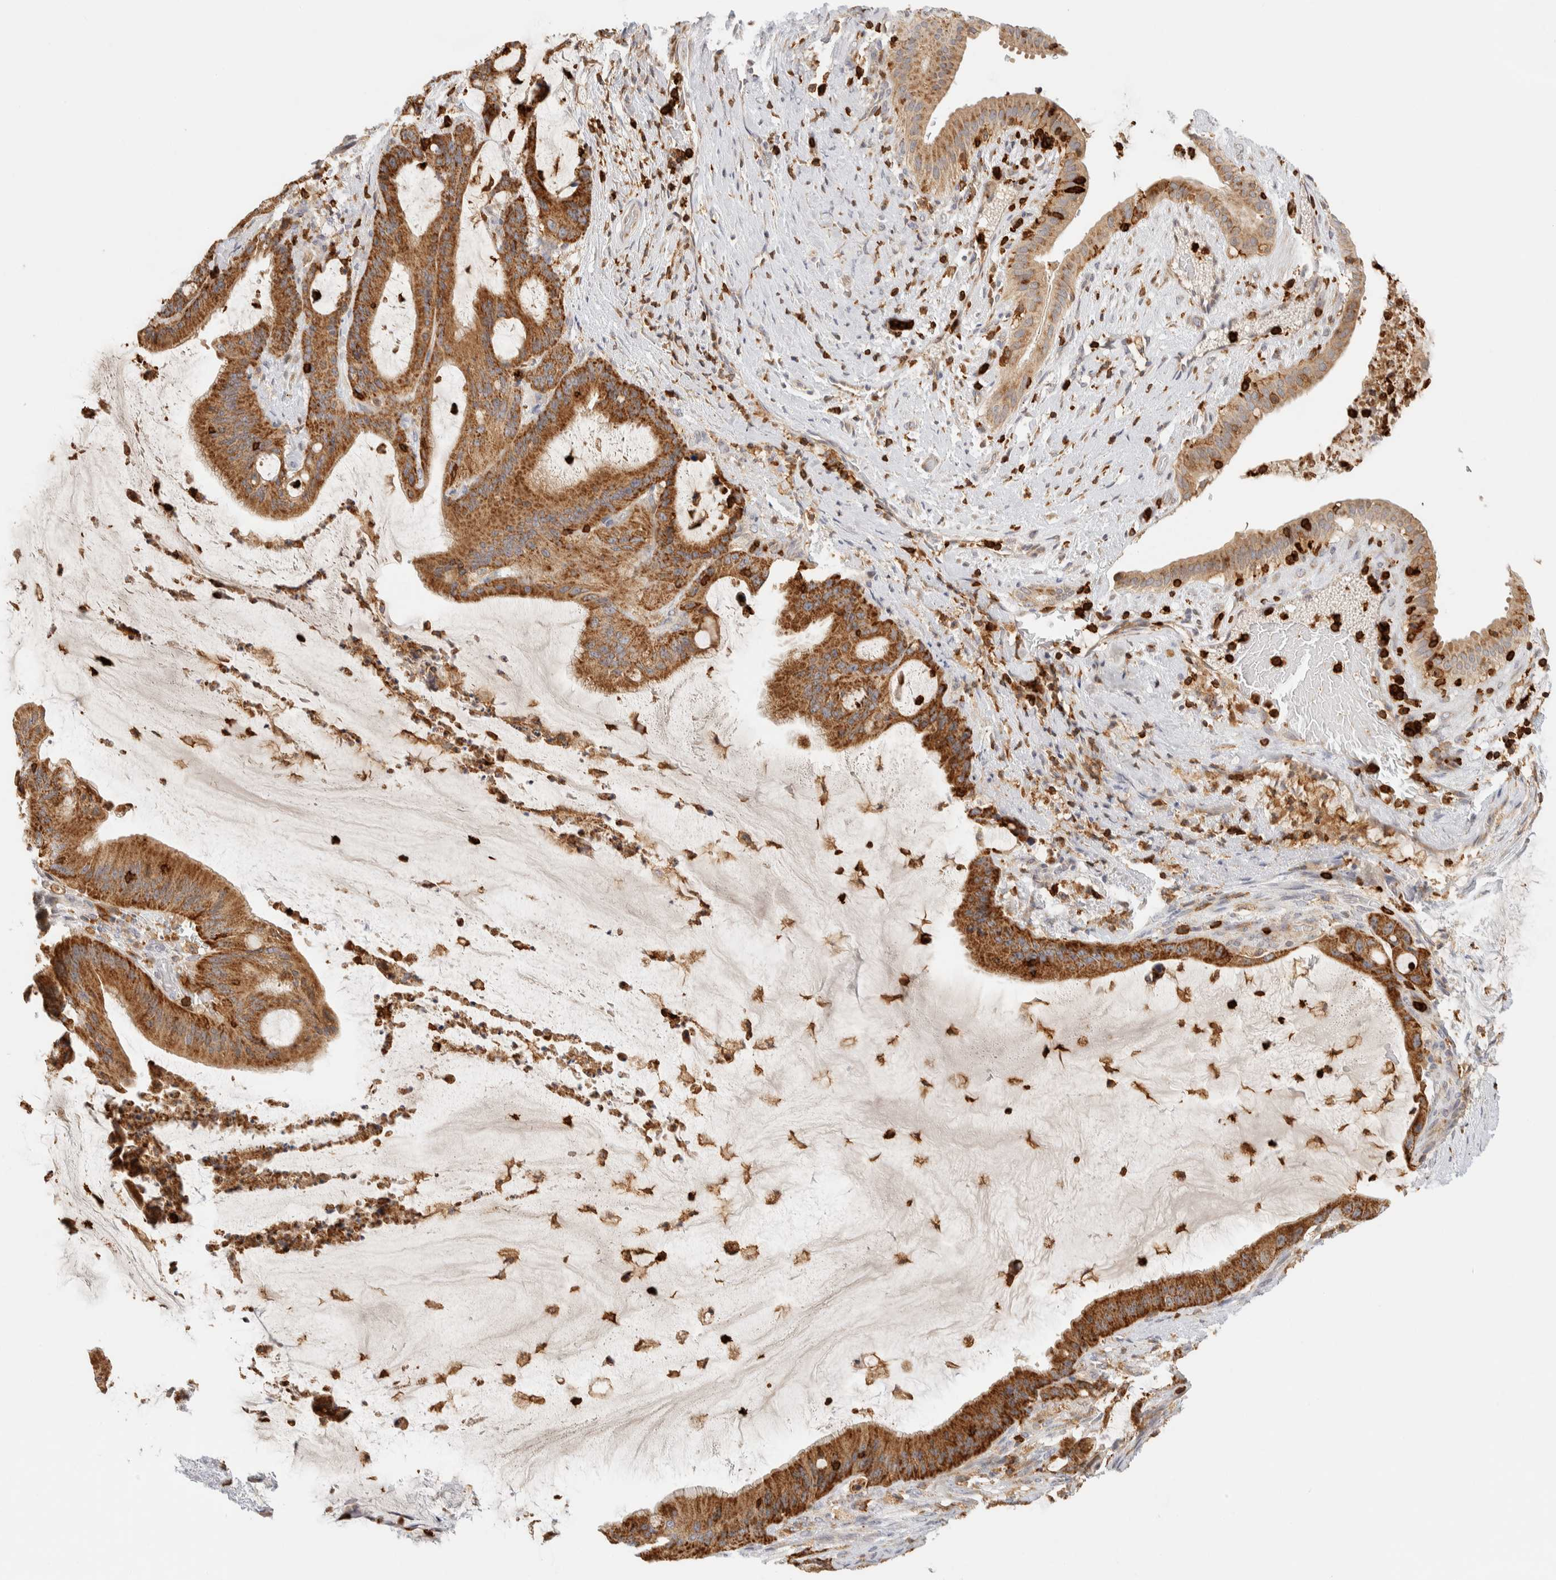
{"staining": {"intensity": "strong", "quantity": ">75%", "location": "cytoplasmic/membranous"}, "tissue": "liver cancer", "cell_type": "Tumor cells", "image_type": "cancer", "snomed": [{"axis": "morphology", "description": "Normal tissue, NOS"}, {"axis": "morphology", "description": "Cholangiocarcinoma"}, {"axis": "topography", "description": "Liver"}, {"axis": "topography", "description": "Peripheral nerve tissue"}], "caption": "Liver cholangiocarcinoma stained with DAB (3,3'-diaminobenzidine) immunohistochemistry (IHC) demonstrates high levels of strong cytoplasmic/membranous positivity in about >75% of tumor cells. Immunohistochemistry (ihc) stains the protein in brown and the nuclei are stained blue.", "gene": "RUNDC1", "patient": {"sex": "female", "age": 73}}